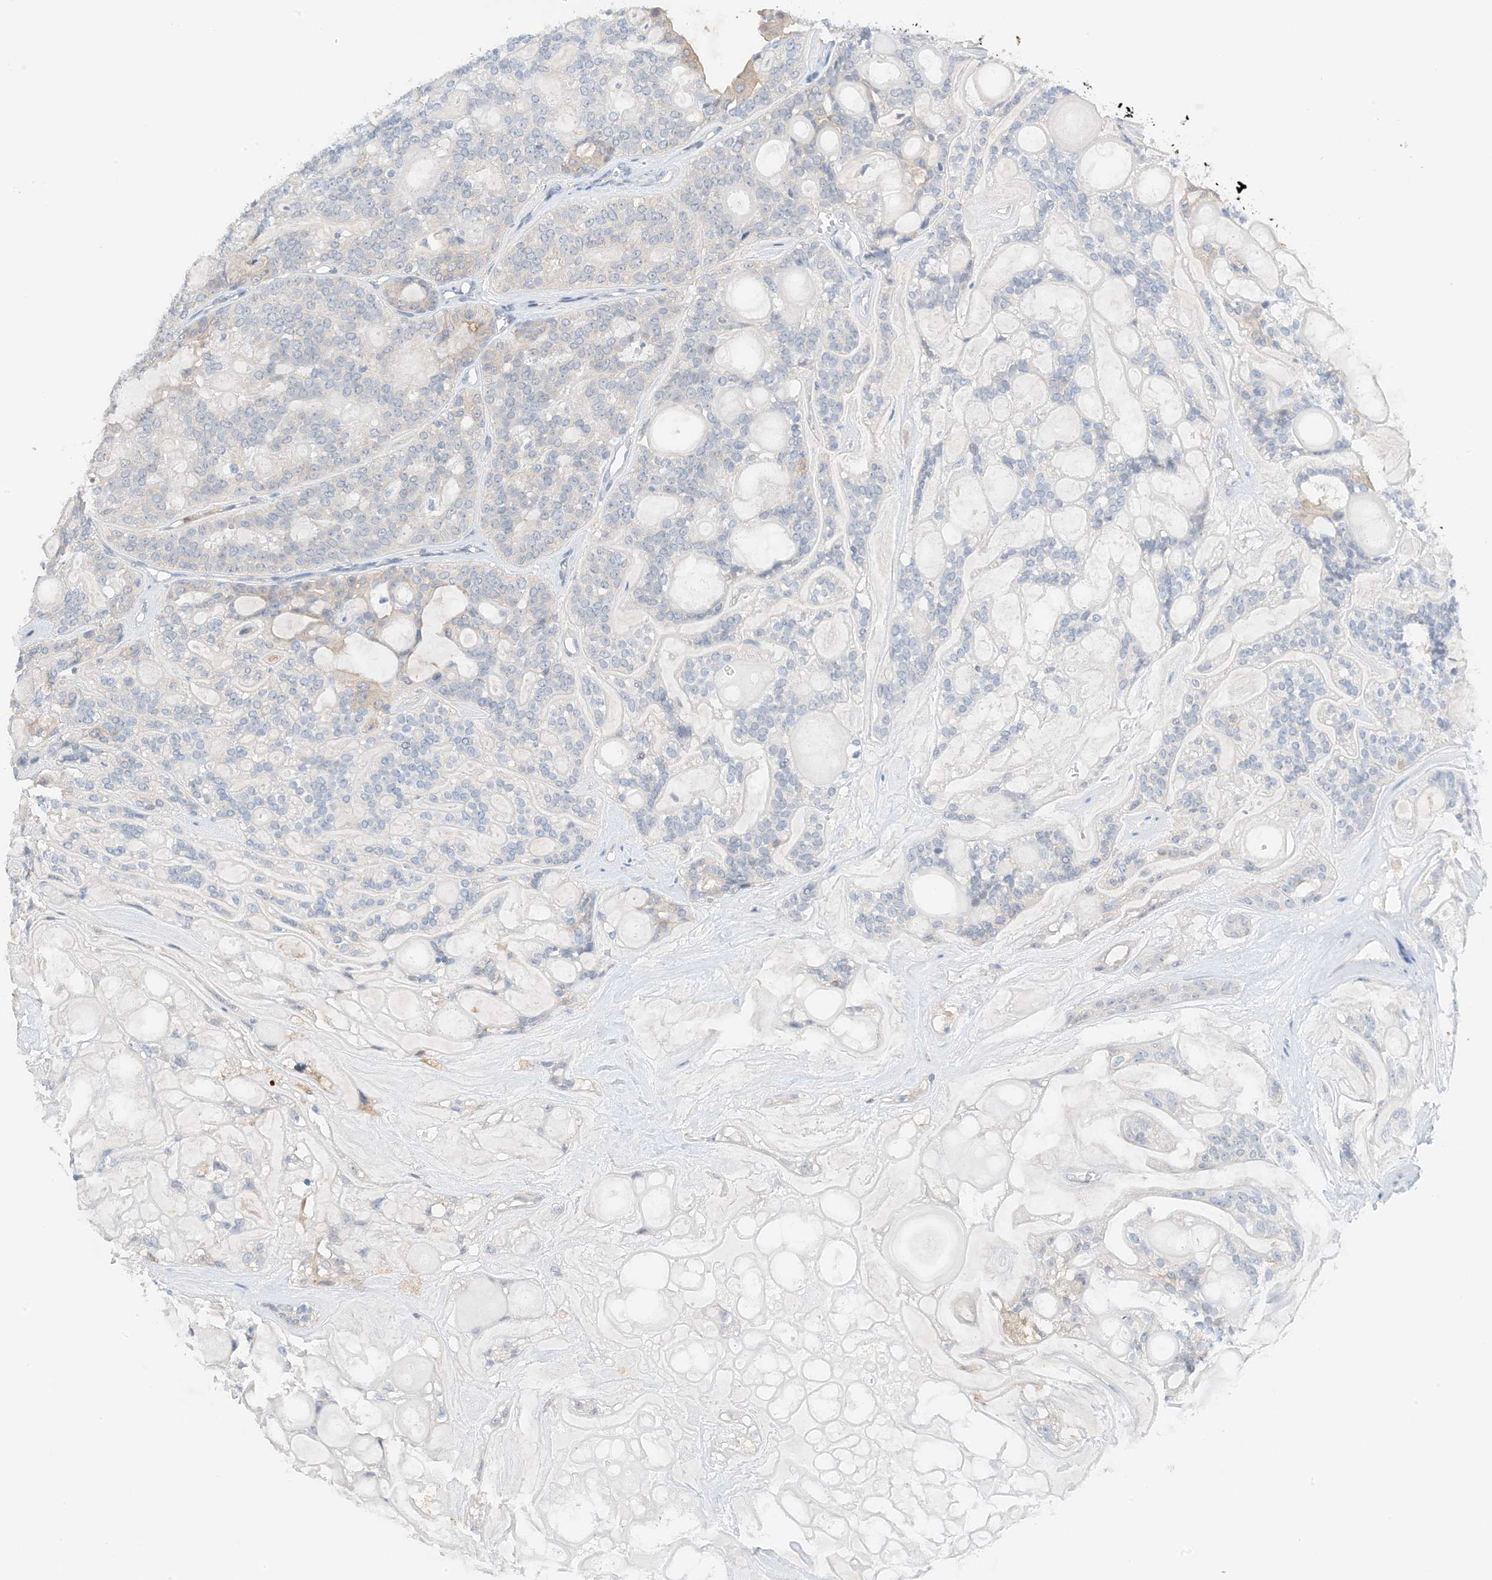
{"staining": {"intensity": "negative", "quantity": "none", "location": "none"}, "tissue": "head and neck cancer", "cell_type": "Tumor cells", "image_type": "cancer", "snomed": [{"axis": "morphology", "description": "Adenocarcinoma, NOS"}, {"axis": "topography", "description": "Head-Neck"}], "caption": "This is a micrograph of immunohistochemistry (IHC) staining of adenocarcinoma (head and neck), which shows no staining in tumor cells.", "gene": "KIFBP", "patient": {"sex": "male", "age": 66}}